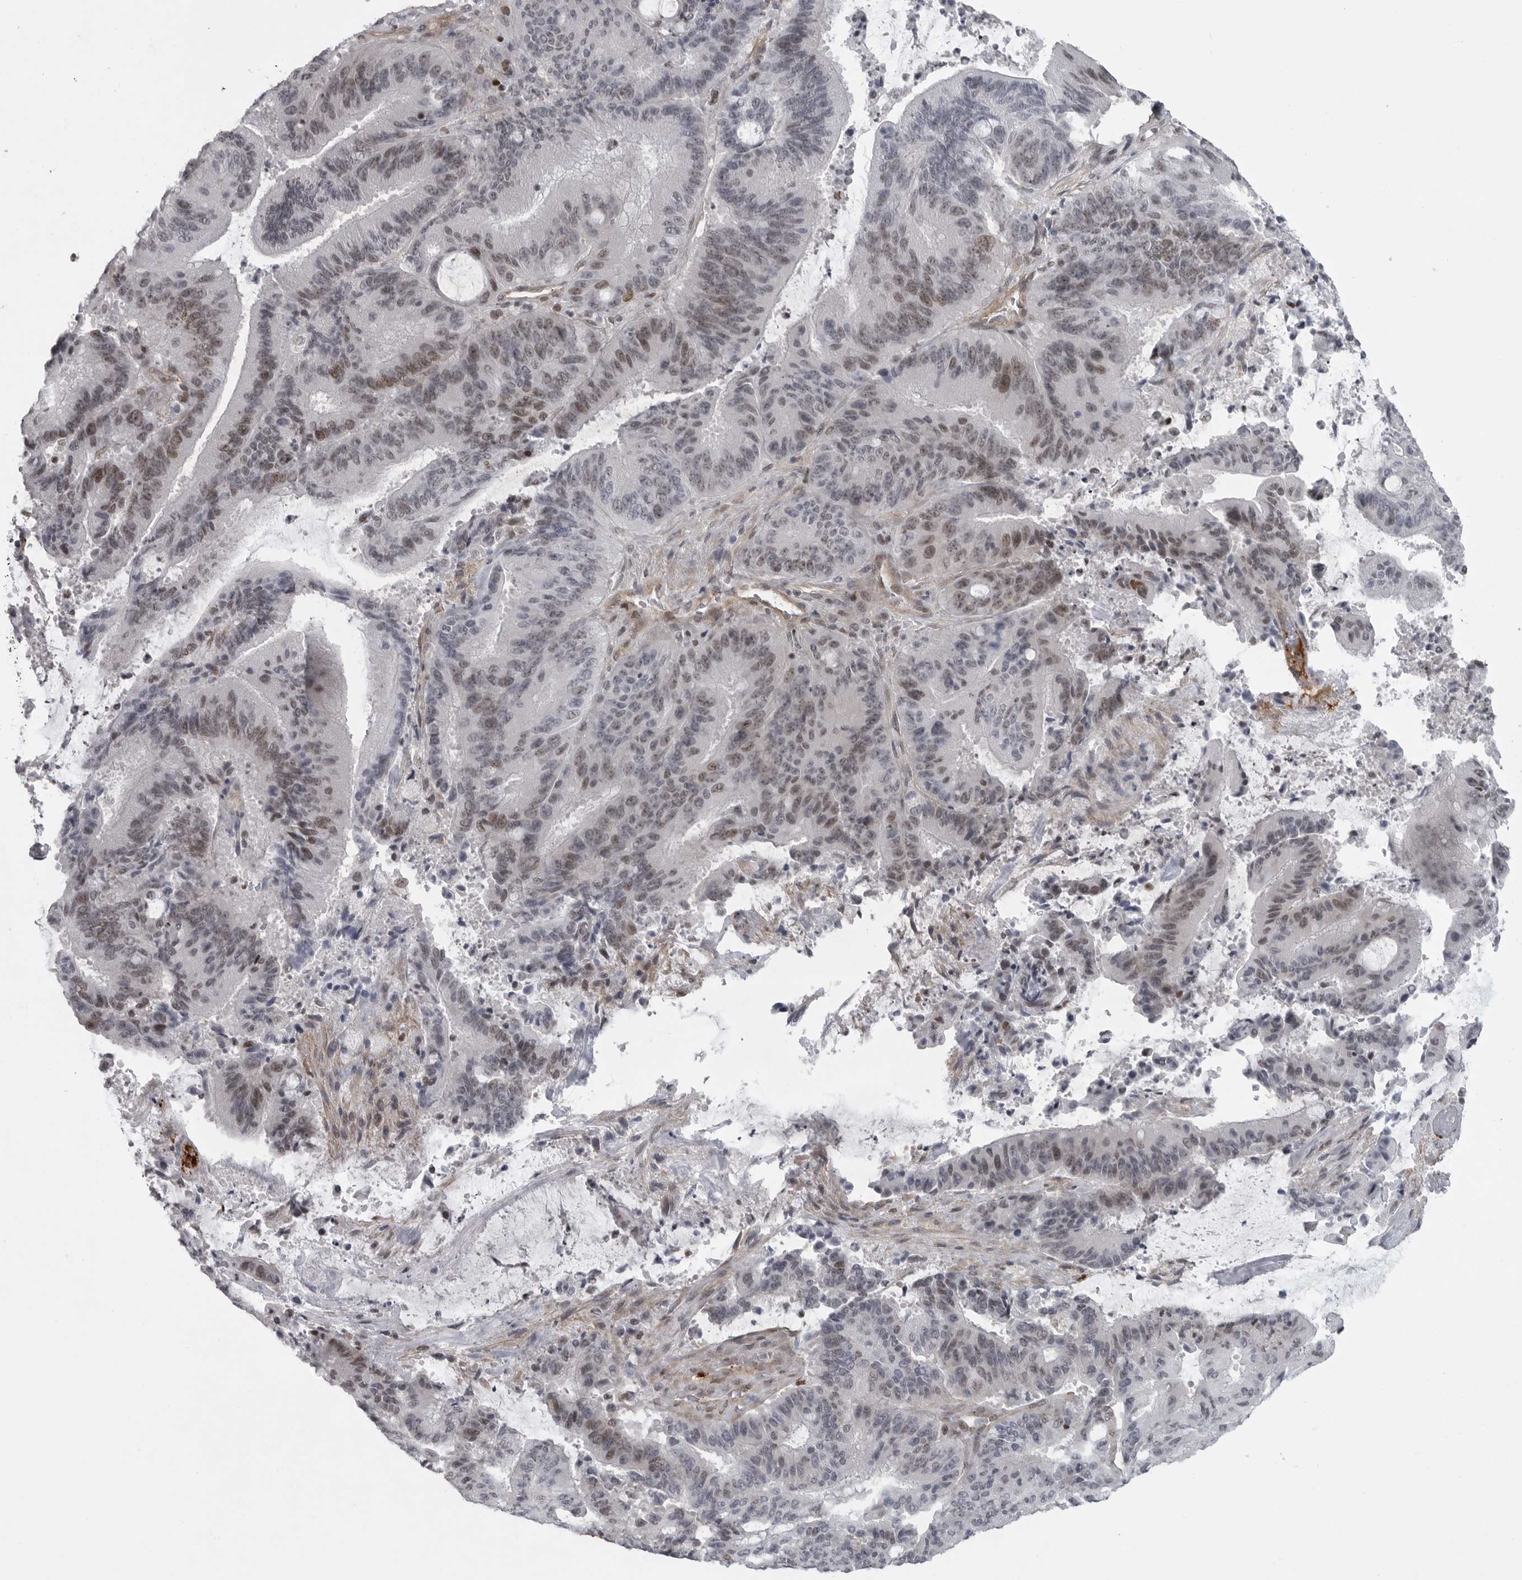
{"staining": {"intensity": "weak", "quantity": "25%-75%", "location": "nuclear"}, "tissue": "liver cancer", "cell_type": "Tumor cells", "image_type": "cancer", "snomed": [{"axis": "morphology", "description": "Normal tissue, NOS"}, {"axis": "morphology", "description": "Cholangiocarcinoma"}, {"axis": "topography", "description": "Liver"}, {"axis": "topography", "description": "Peripheral nerve tissue"}], "caption": "Protein expression analysis of human cholangiocarcinoma (liver) reveals weak nuclear expression in approximately 25%-75% of tumor cells.", "gene": "HMGN3", "patient": {"sex": "female", "age": 73}}